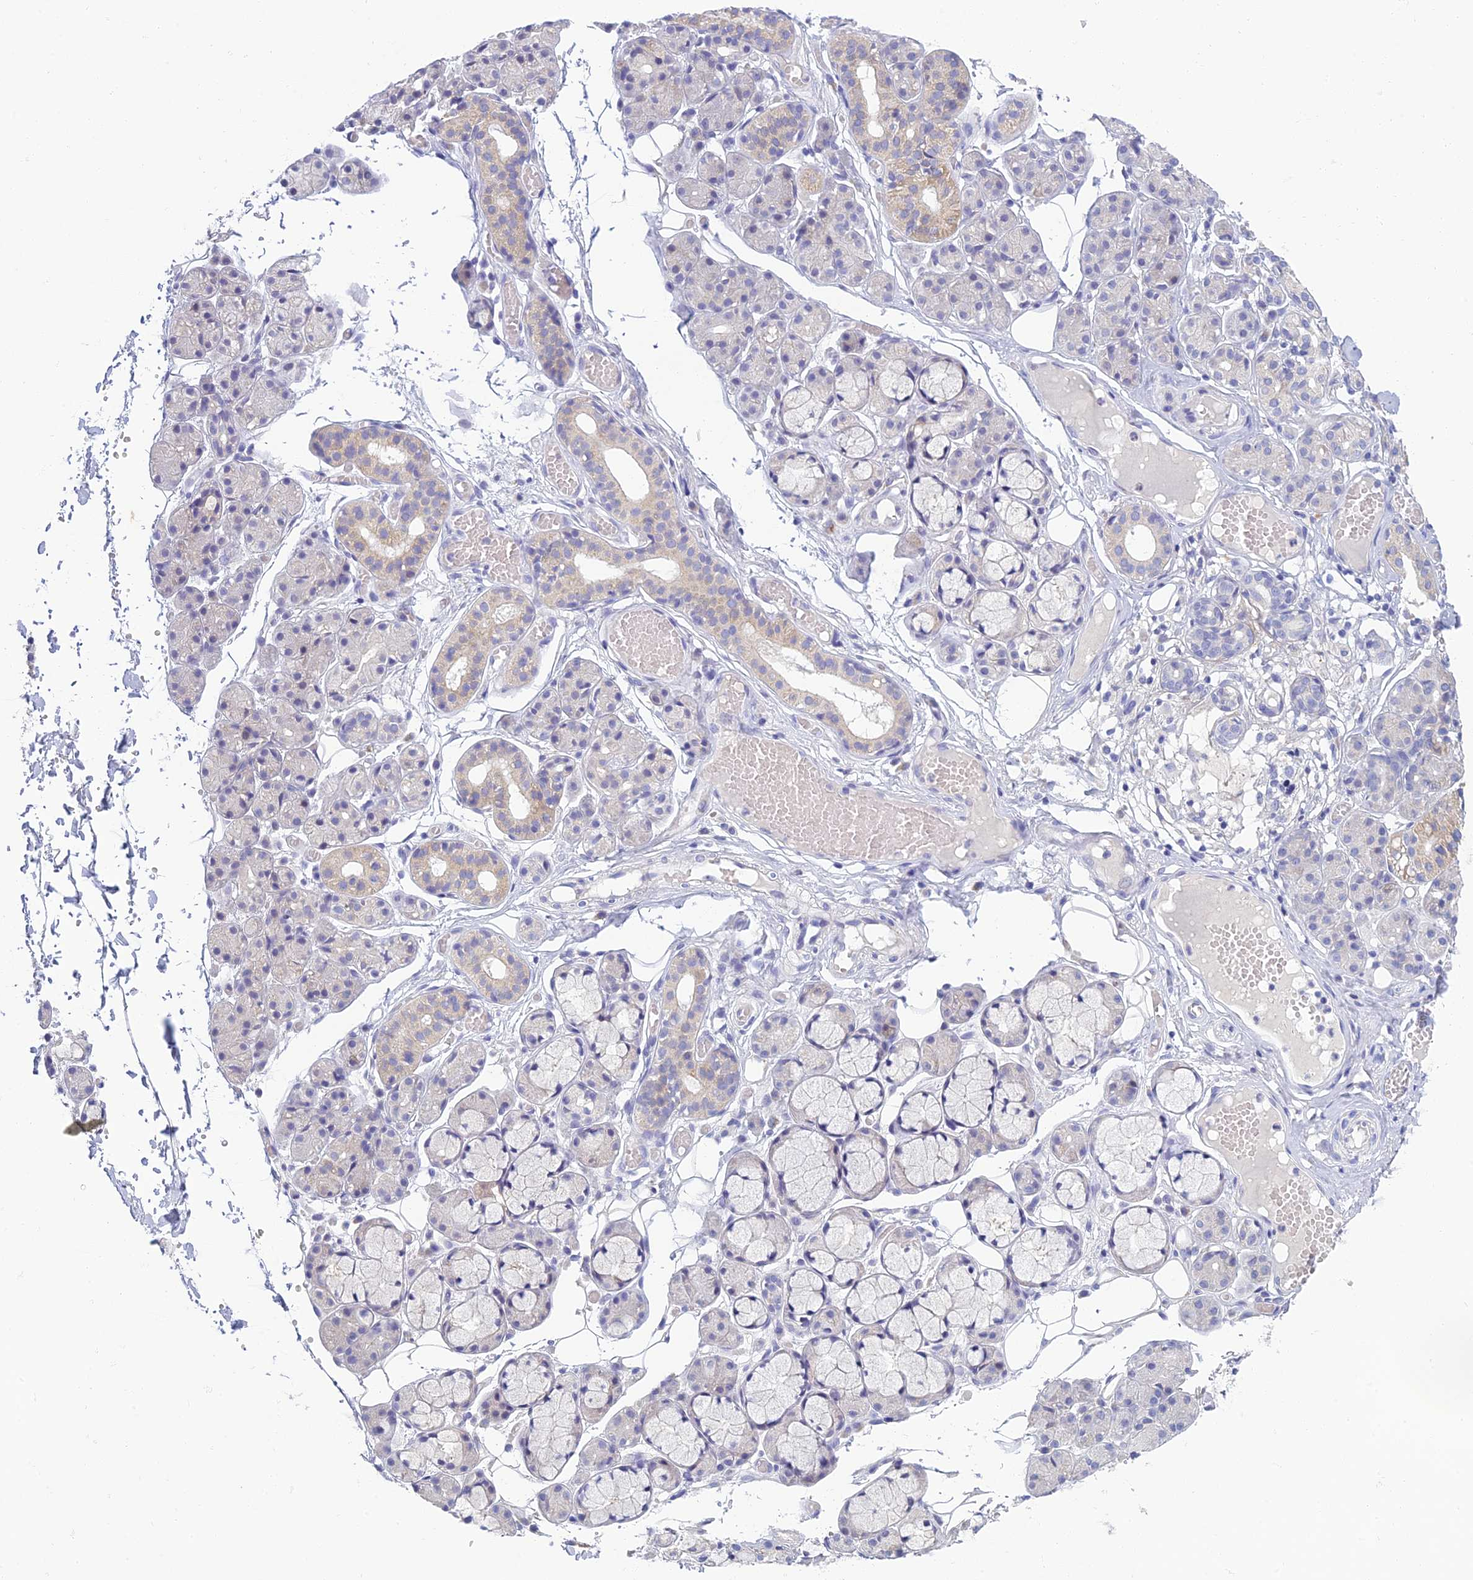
{"staining": {"intensity": "weak", "quantity": "25%-75%", "location": "cytoplasmic/membranous"}, "tissue": "salivary gland", "cell_type": "Glandular cells", "image_type": "normal", "snomed": [{"axis": "morphology", "description": "Normal tissue, NOS"}, {"axis": "topography", "description": "Salivary gland"}], "caption": "Protein staining shows weak cytoplasmic/membranous expression in approximately 25%-75% of glandular cells in benign salivary gland. (DAB (3,3'-diaminobenzidine) IHC with brightfield microscopy, high magnification).", "gene": "SLC25A41", "patient": {"sex": "male", "age": 63}}